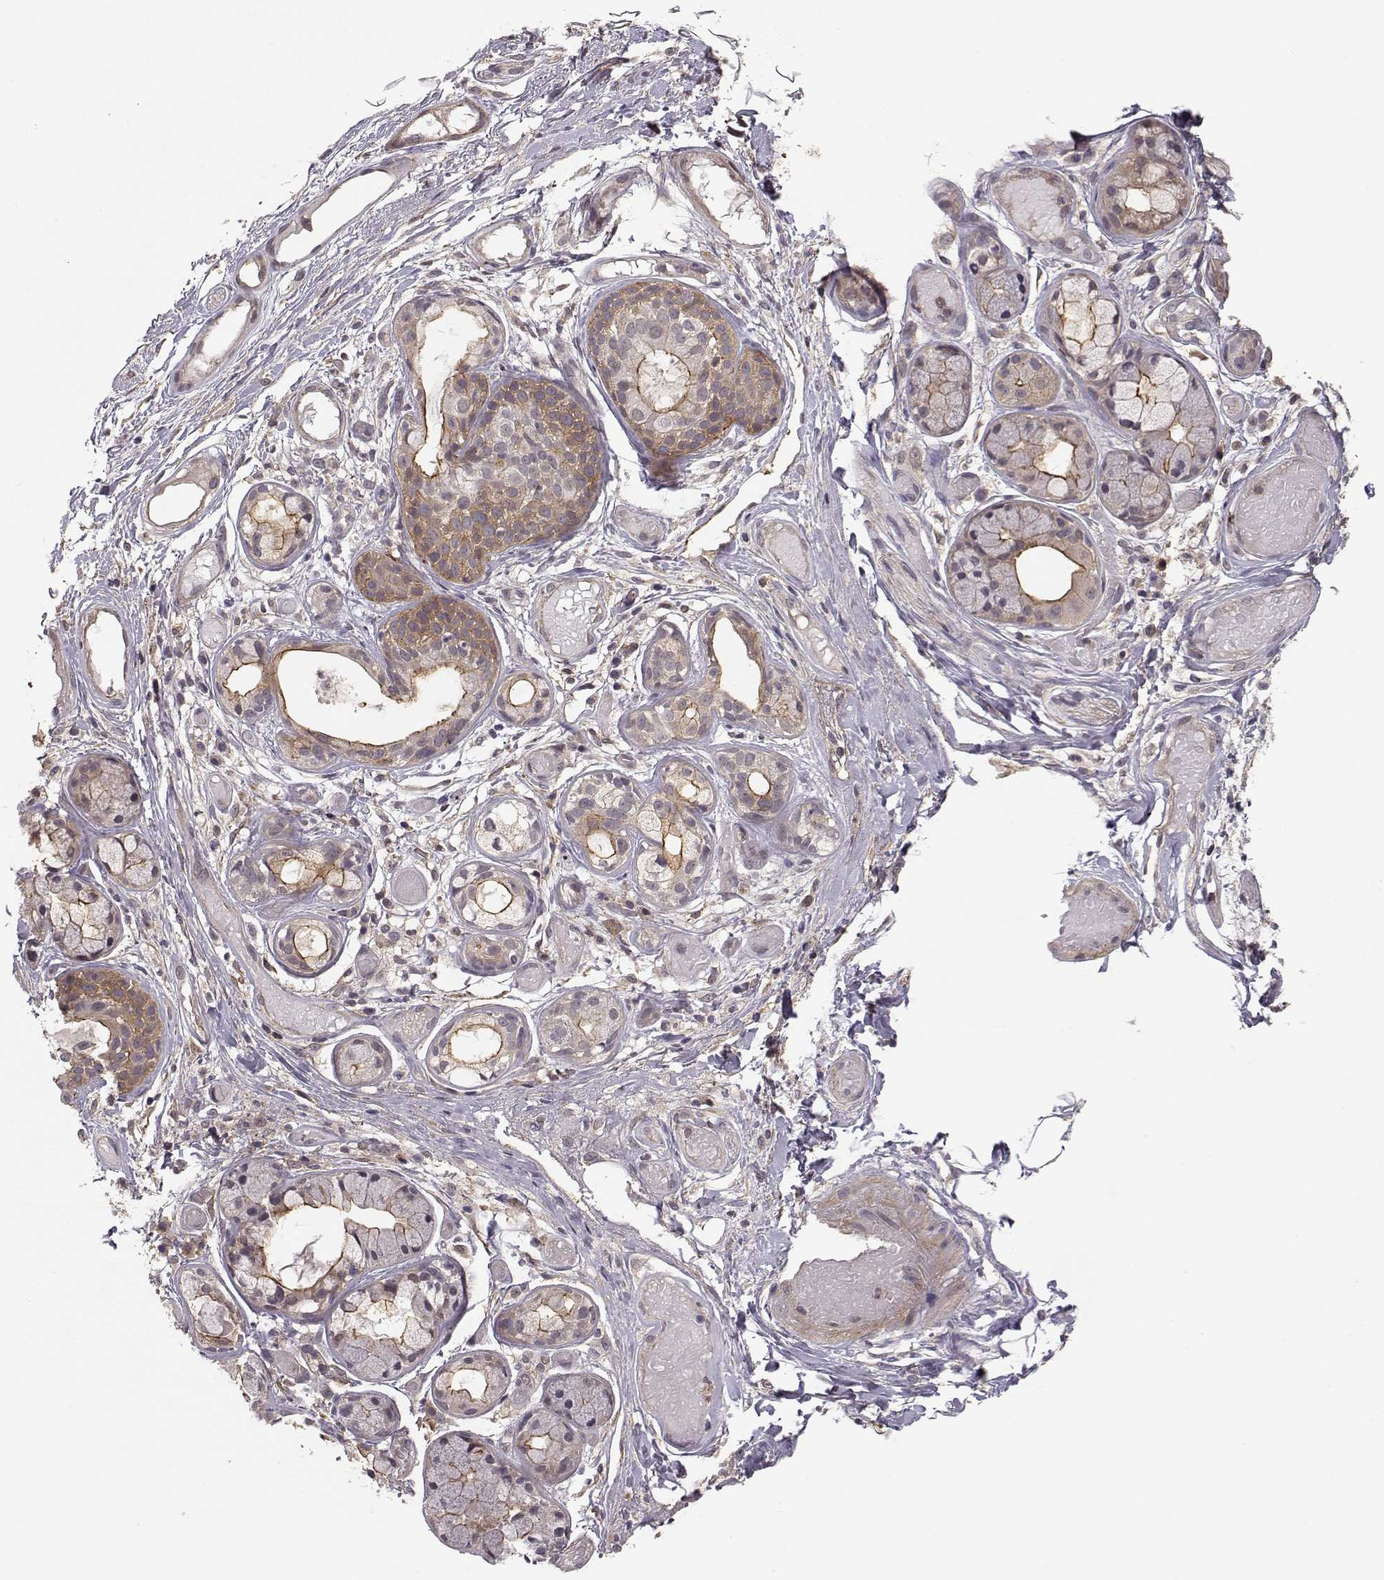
{"staining": {"intensity": "weak", "quantity": "25%-75%", "location": "cytoplasmic/membranous"}, "tissue": "soft tissue", "cell_type": "Fibroblasts", "image_type": "normal", "snomed": [{"axis": "morphology", "description": "Normal tissue, NOS"}, {"axis": "topography", "description": "Cartilage tissue"}], "caption": "DAB immunohistochemical staining of normal human soft tissue reveals weak cytoplasmic/membranous protein positivity in approximately 25%-75% of fibroblasts. (DAB (3,3'-diaminobenzidine) IHC, brown staining for protein, blue staining for nuclei).", "gene": "PLEKHG3", "patient": {"sex": "male", "age": 62}}